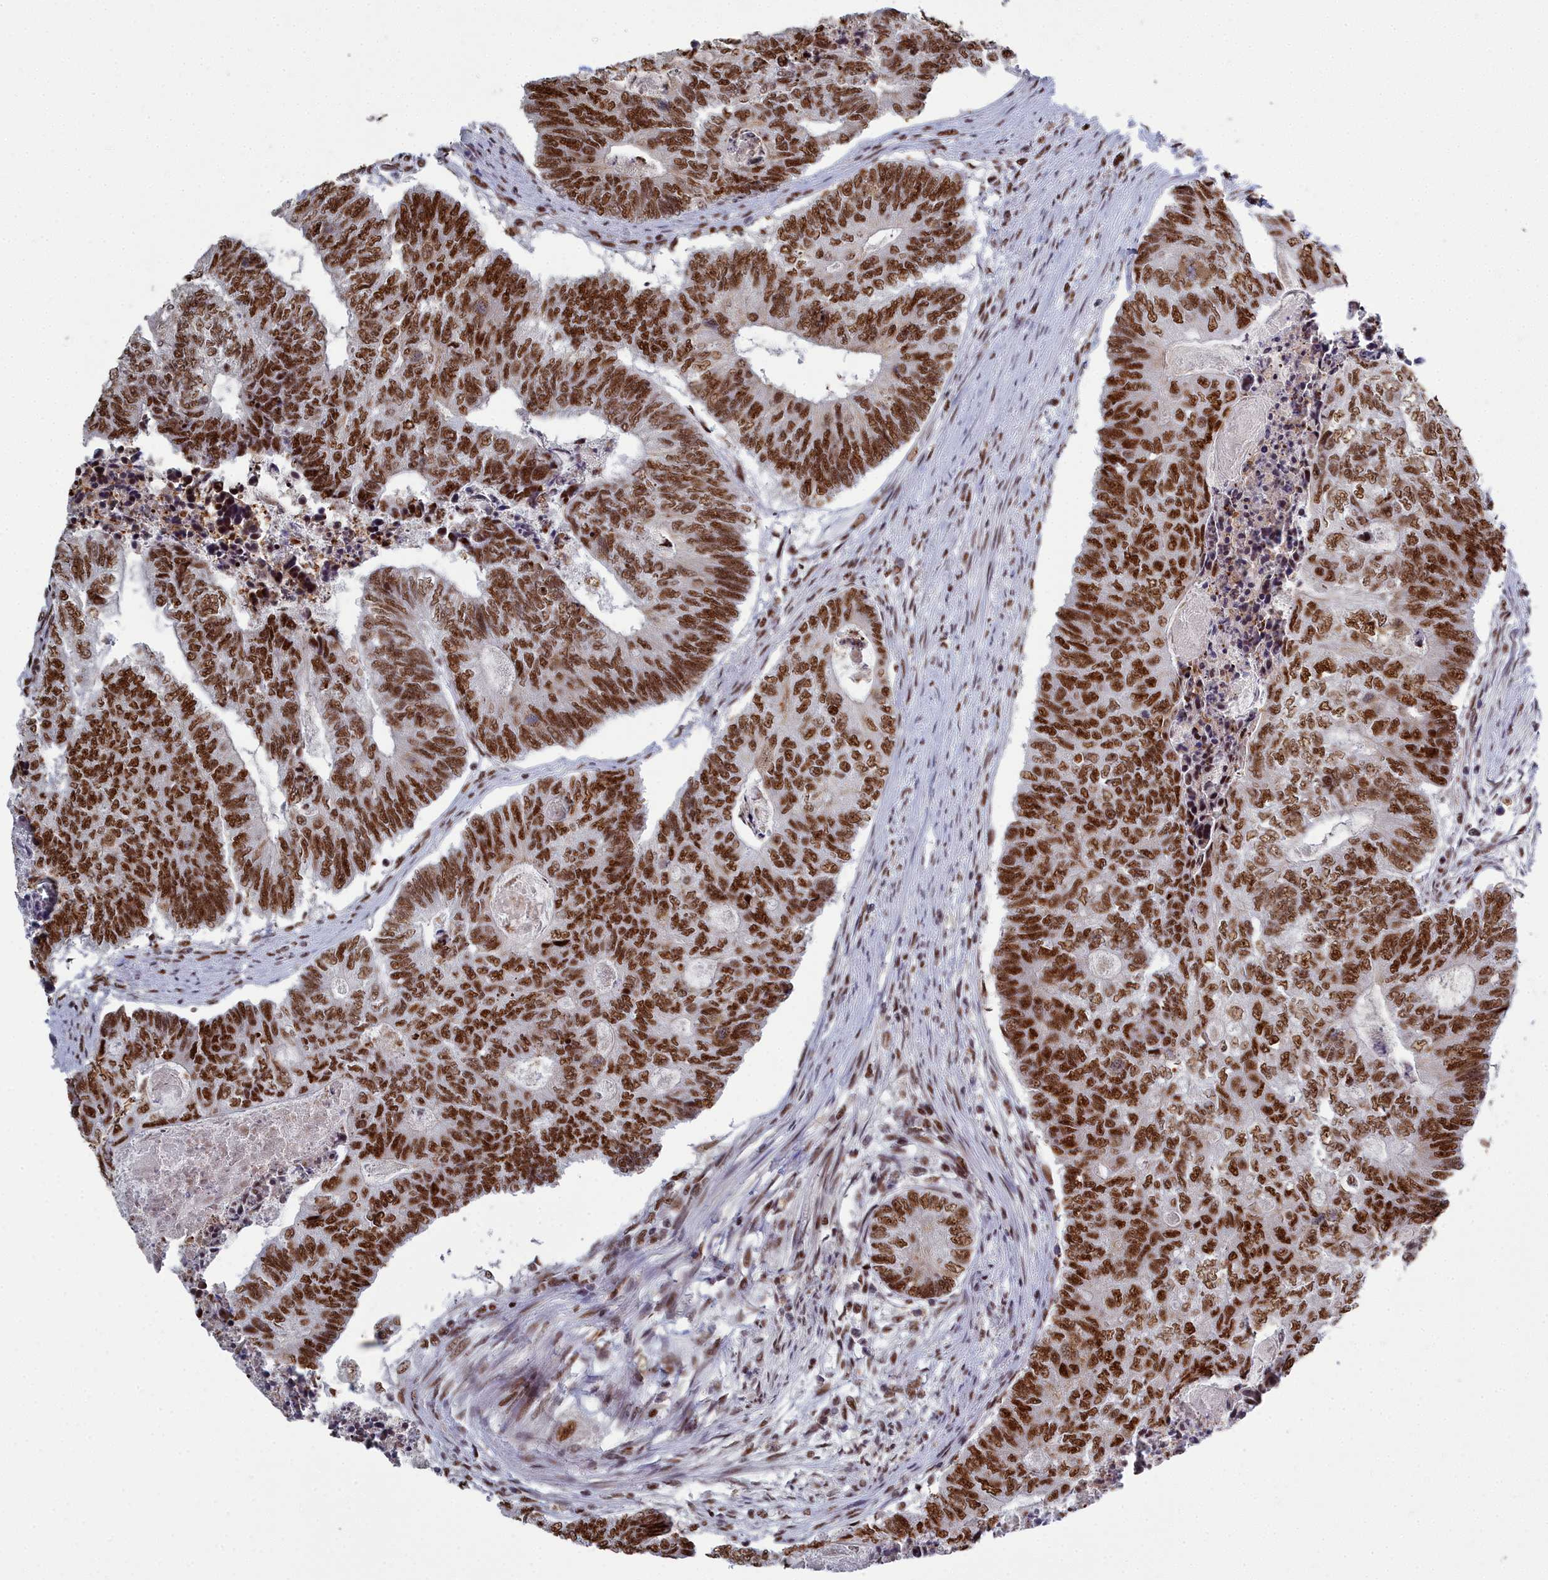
{"staining": {"intensity": "strong", "quantity": ">75%", "location": "nuclear"}, "tissue": "colorectal cancer", "cell_type": "Tumor cells", "image_type": "cancer", "snomed": [{"axis": "morphology", "description": "Adenocarcinoma, NOS"}, {"axis": "topography", "description": "Colon"}], "caption": "Strong nuclear expression is present in approximately >75% of tumor cells in colorectal cancer.", "gene": "SF3B3", "patient": {"sex": "female", "age": 67}}